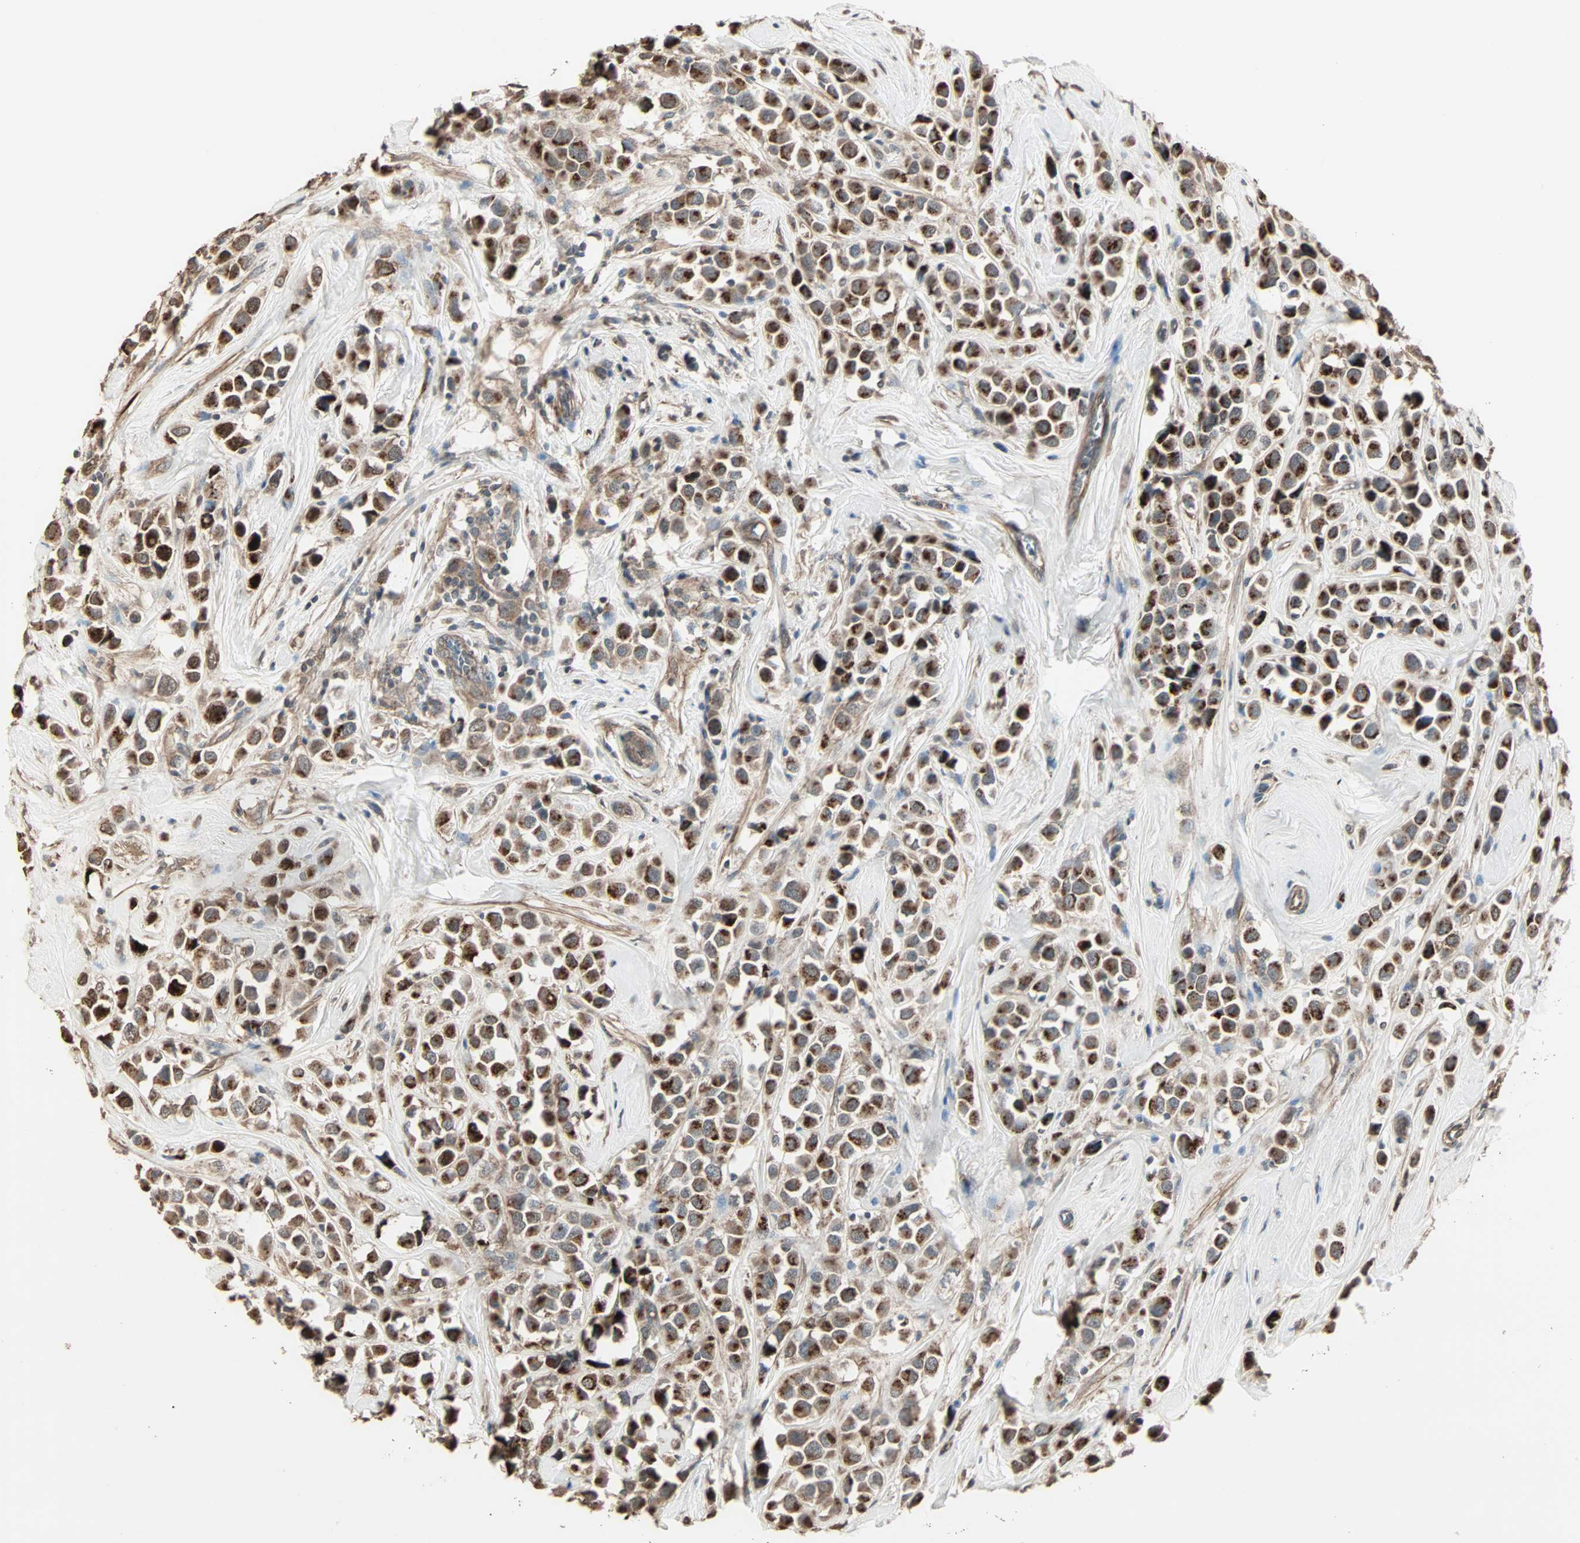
{"staining": {"intensity": "strong", "quantity": ">75%", "location": "cytoplasmic/membranous"}, "tissue": "breast cancer", "cell_type": "Tumor cells", "image_type": "cancer", "snomed": [{"axis": "morphology", "description": "Duct carcinoma"}, {"axis": "topography", "description": "Breast"}], "caption": "High-magnification brightfield microscopy of invasive ductal carcinoma (breast) stained with DAB (3,3'-diaminobenzidine) (brown) and counterstained with hematoxylin (blue). tumor cells exhibit strong cytoplasmic/membranous positivity is seen in approximately>75% of cells.", "gene": "GALNT3", "patient": {"sex": "female", "age": 61}}